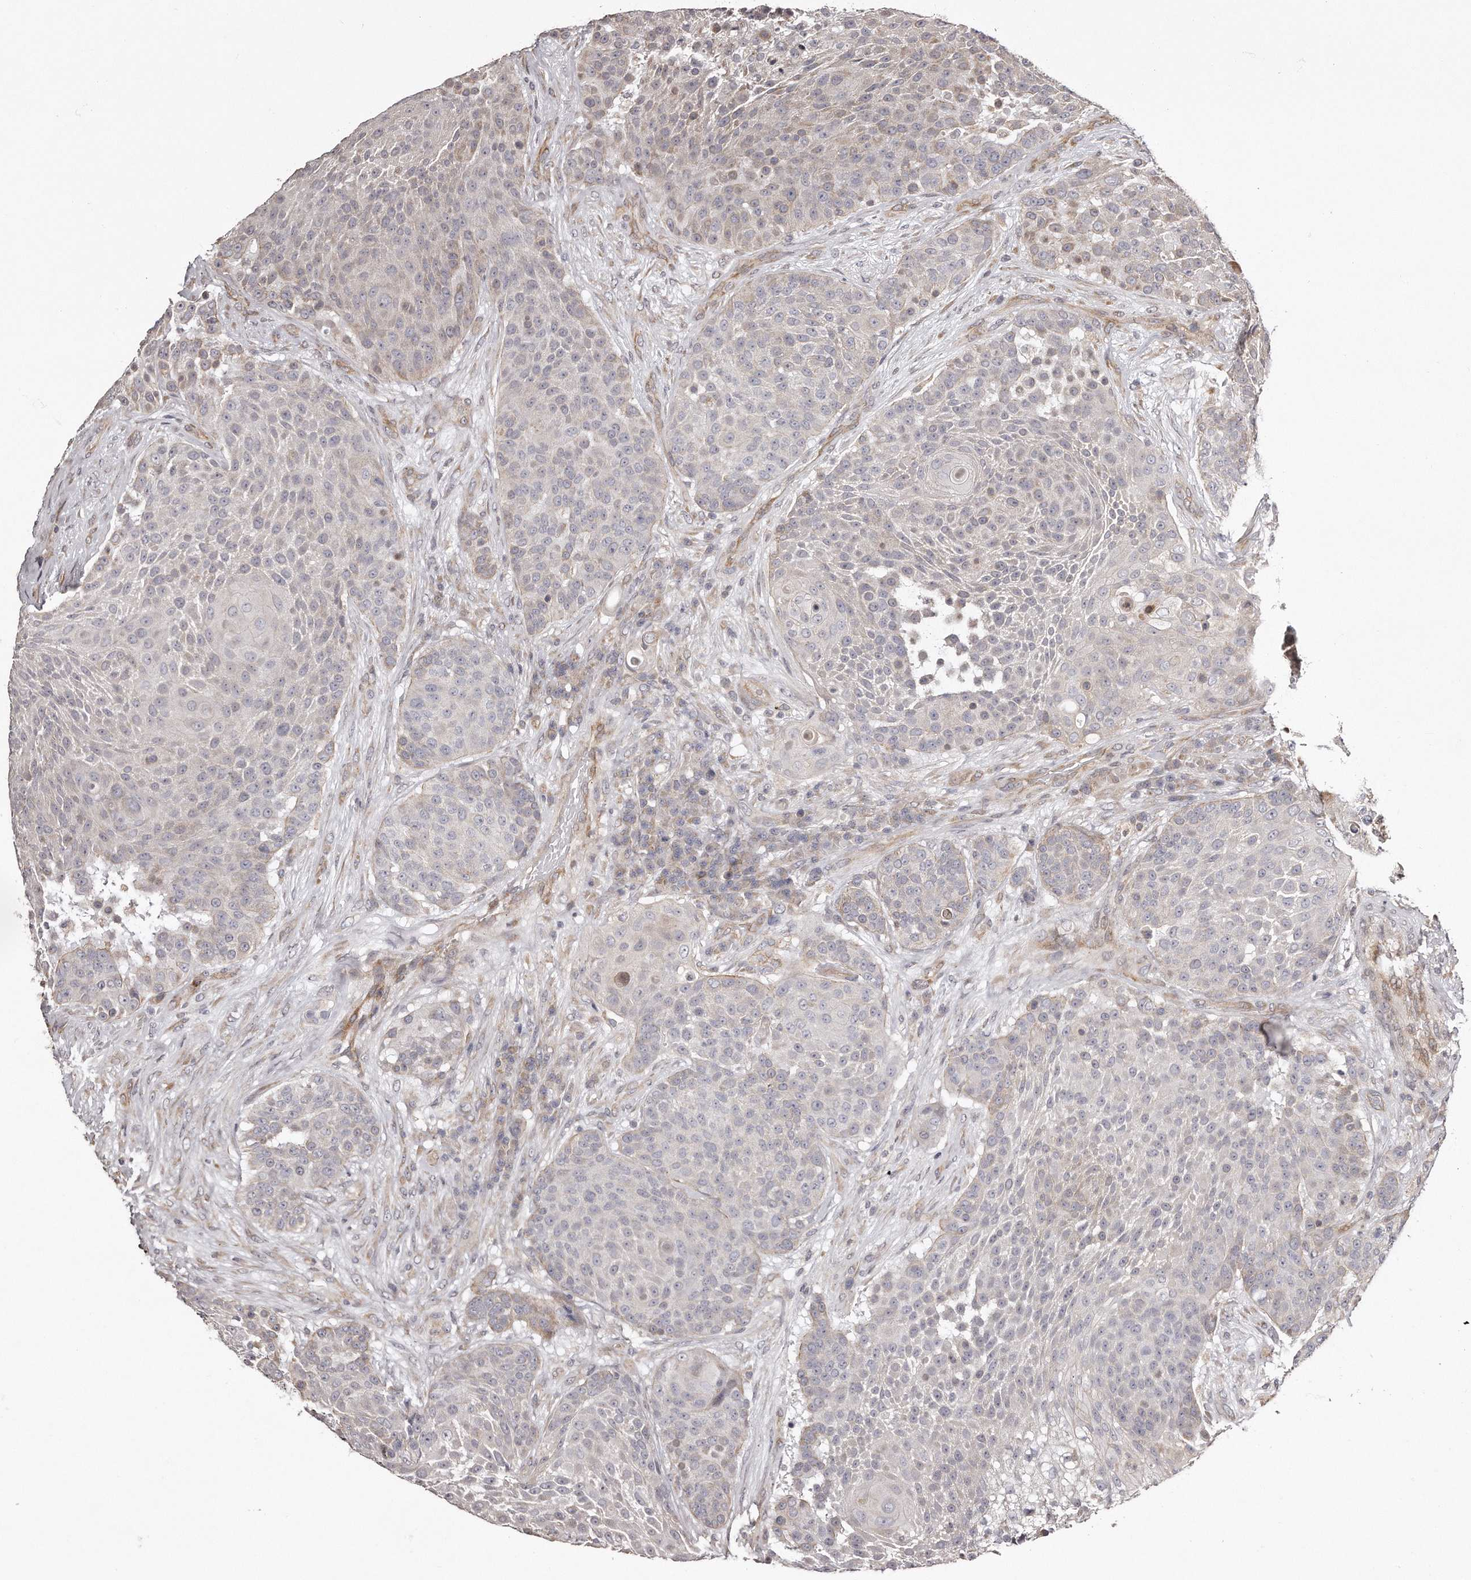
{"staining": {"intensity": "negative", "quantity": "none", "location": "none"}, "tissue": "urothelial cancer", "cell_type": "Tumor cells", "image_type": "cancer", "snomed": [{"axis": "morphology", "description": "Urothelial carcinoma, High grade"}, {"axis": "topography", "description": "Urinary bladder"}], "caption": "Human urothelial carcinoma (high-grade) stained for a protein using immunohistochemistry reveals no staining in tumor cells.", "gene": "TRAPPC14", "patient": {"sex": "female", "age": 63}}